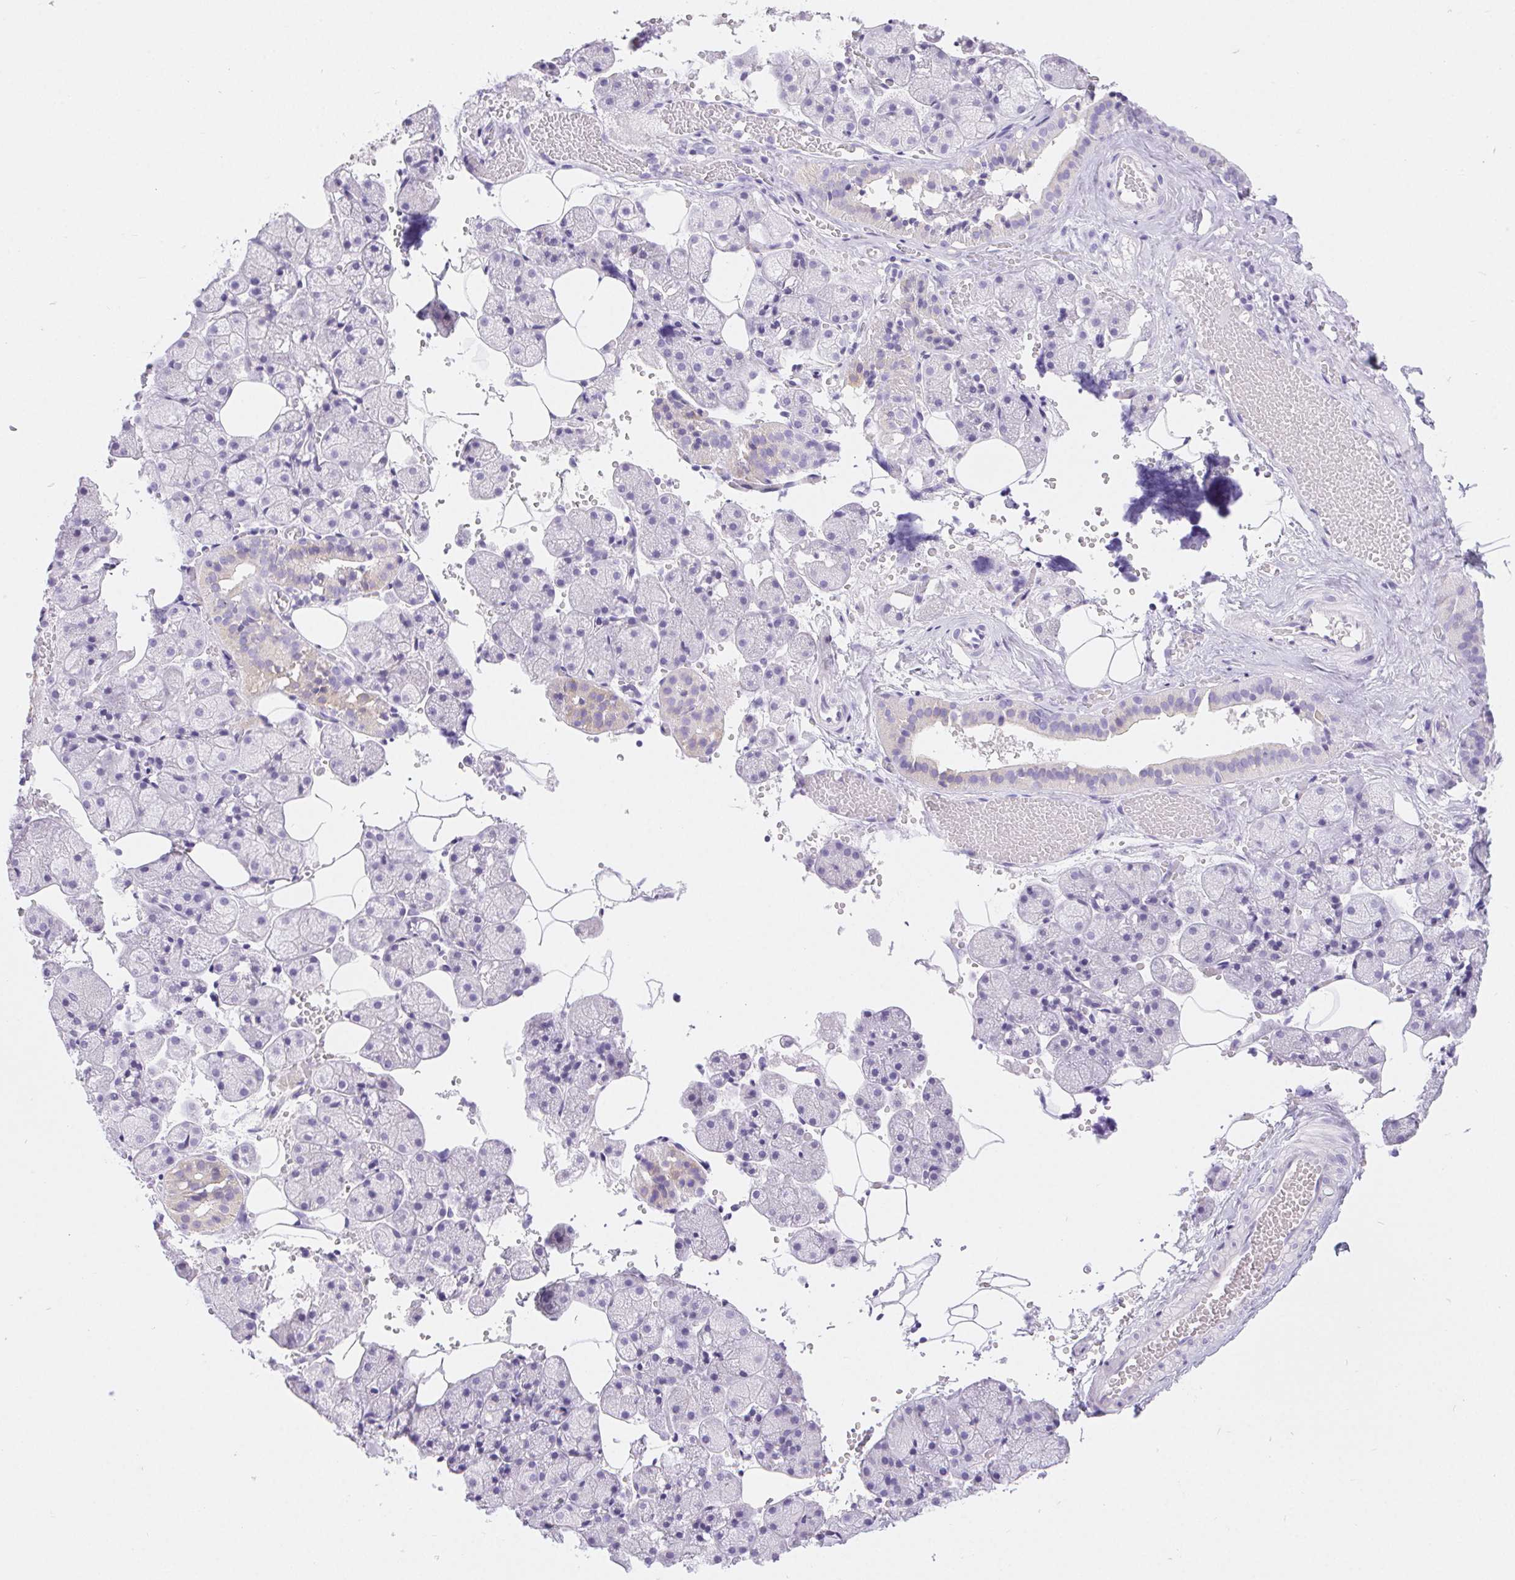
{"staining": {"intensity": "negative", "quantity": "none", "location": "none"}, "tissue": "salivary gland", "cell_type": "Glandular cells", "image_type": "normal", "snomed": [{"axis": "morphology", "description": "Normal tissue, NOS"}, {"axis": "topography", "description": "Salivary gland"}], "caption": "Glandular cells are negative for protein expression in unremarkable human salivary gland. Brightfield microscopy of immunohistochemistry stained with DAB (3,3'-diaminobenzidine) (brown) and hematoxylin (blue), captured at high magnification.", "gene": "CLDN16", "patient": {"sex": "male", "age": 38}}